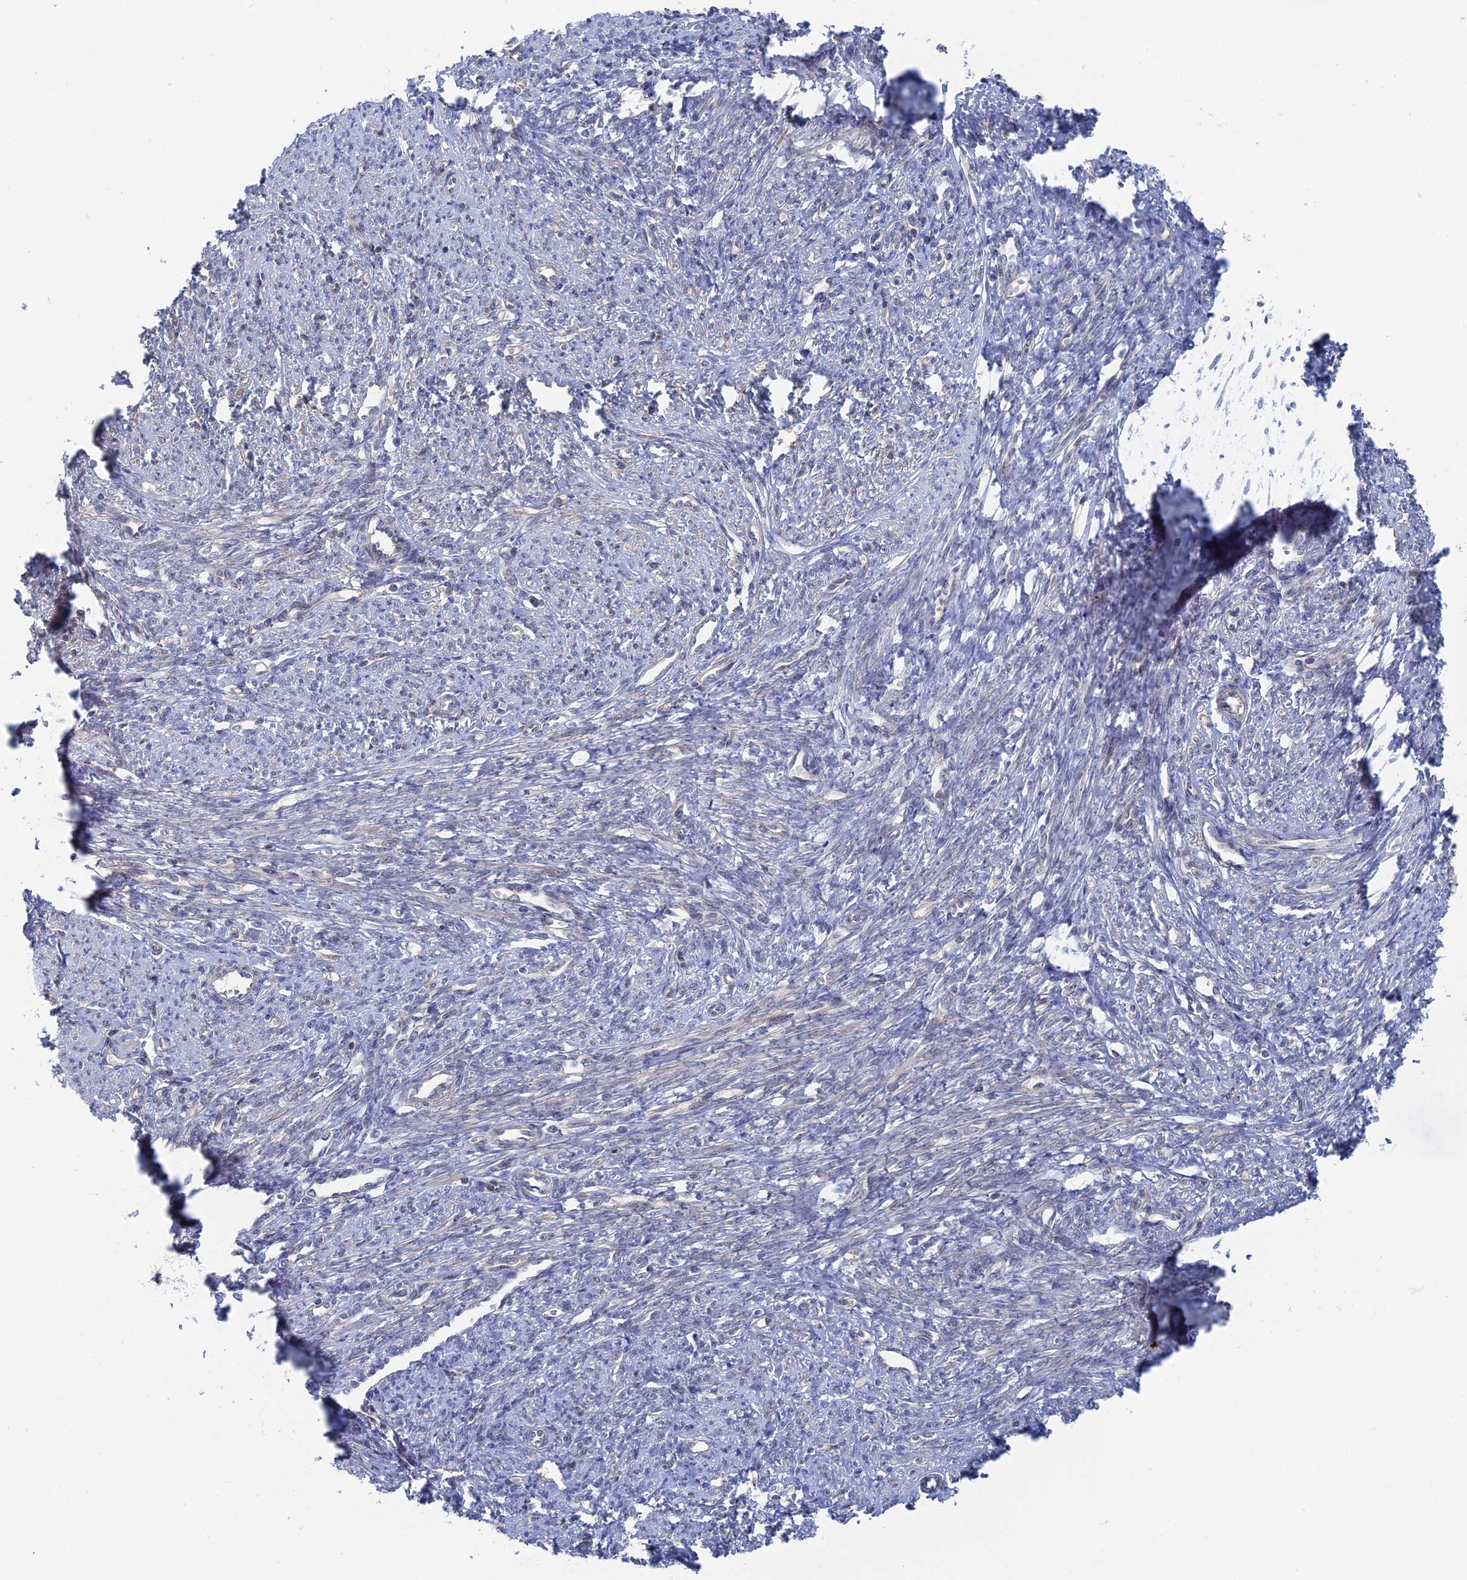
{"staining": {"intensity": "negative", "quantity": "none", "location": "none"}, "tissue": "smooth muscle", "cell_type": "Smooth muscle cells", "image_type": "normal", "snomed": [{"axis": "morphology", "description": "Normal tissue, NOS"}, {"axis": "topography", "description": "Smooth muscle"}, {"axis": "topography", "description": "Uterus"}], "caption": "The immunohistochemistry (IHC) histopathology image has no significant positivity in smooth muscle cells of smooth muscle. (Stains: DAB (3,3'-diaminobenzidine) immunohistochemistry (IHC) with hematoxylin counter stain, Microscopy: brightfield microscopy at high magnification).", "gene": "IRGQ", "patient": {"sex": "female", "age": 59}}